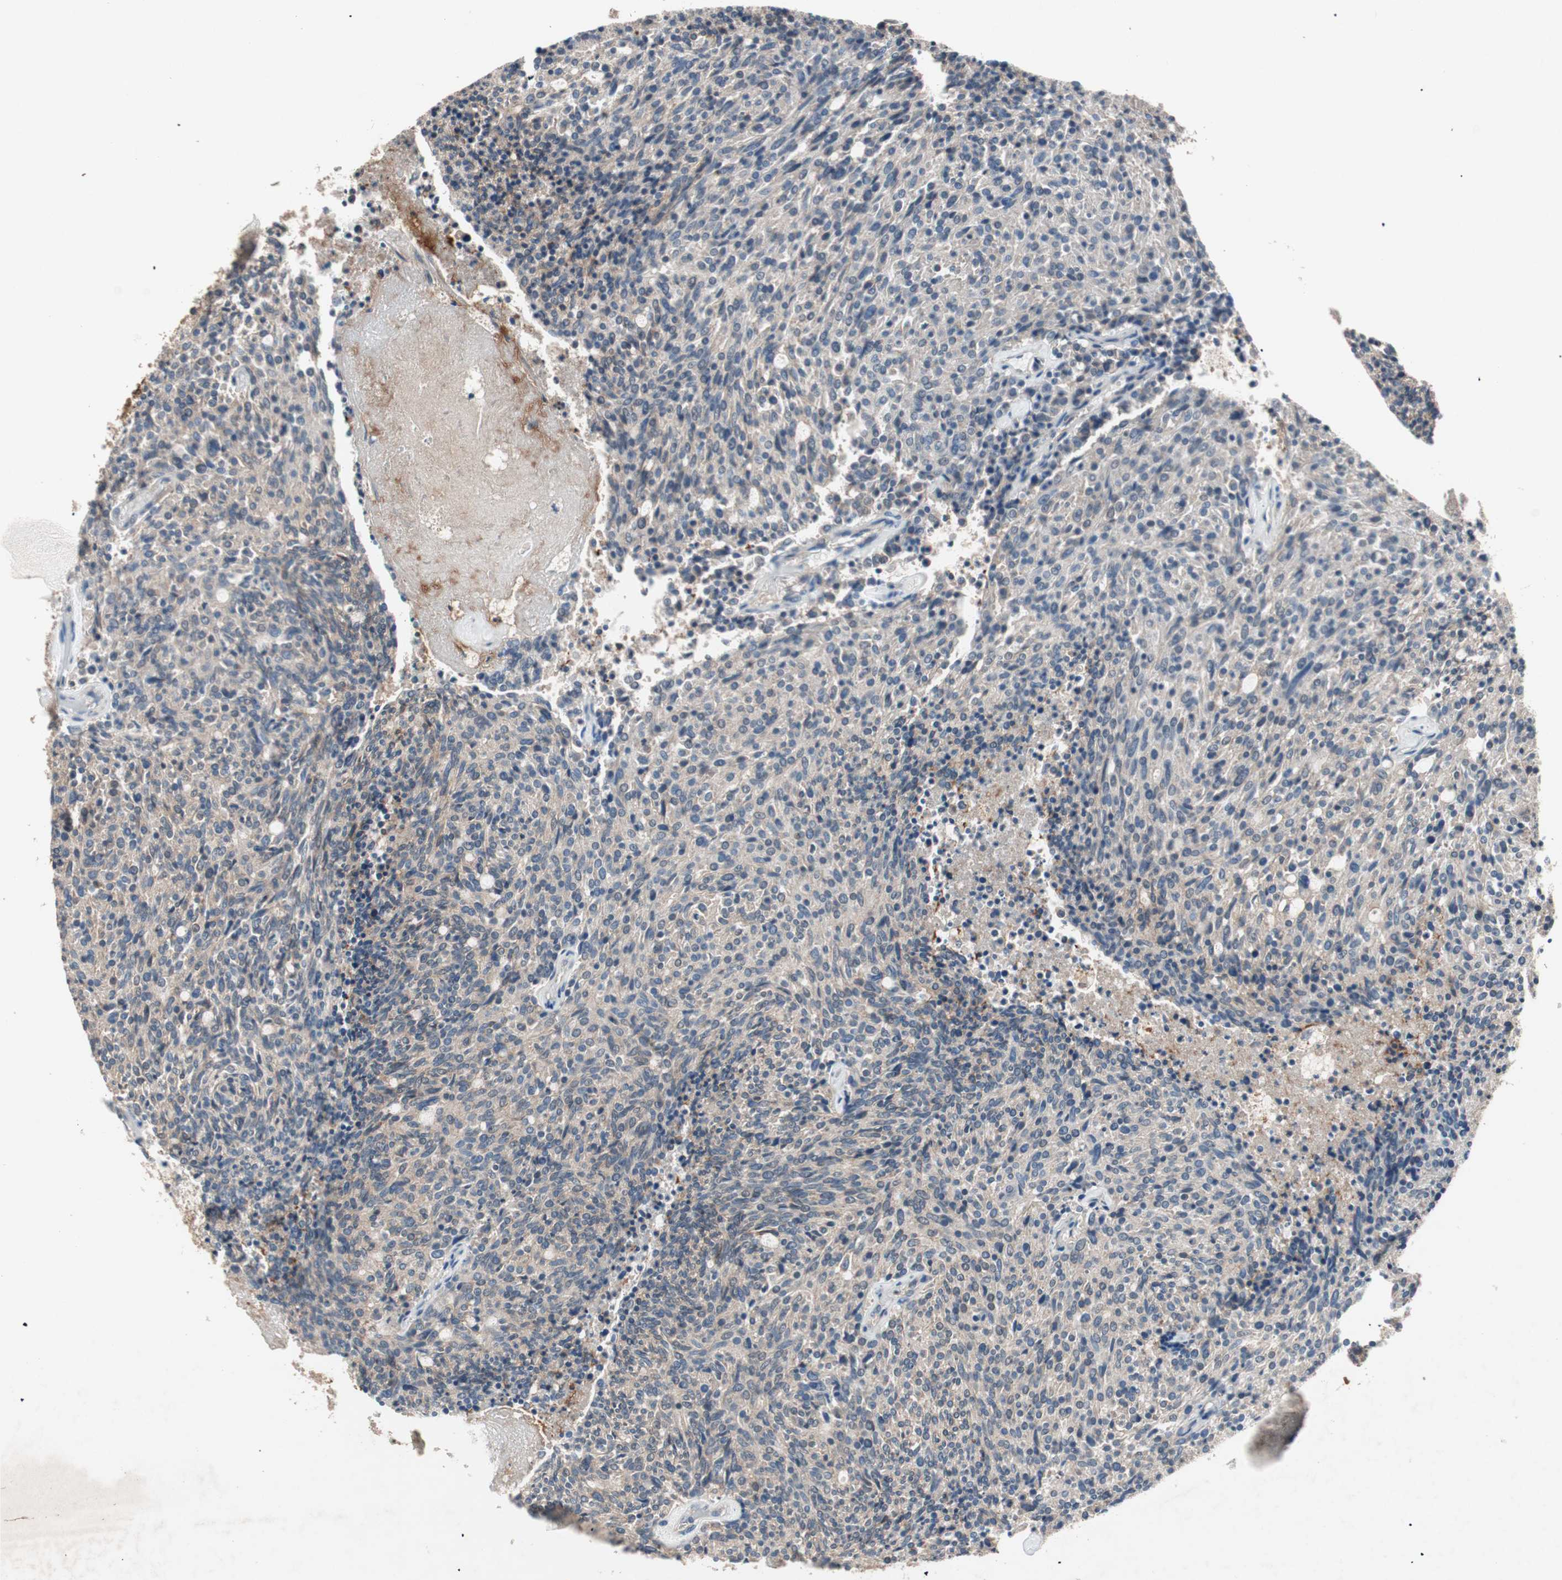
{"staining": {"intensity": "negative", "quantity": "none", "location": "none"}, "tissue": "carcinoid", "cell_type": "Tumor cells", "image_type": "cancer", "snomed": [{"axis": "morphology", "description": "Carcinoid, malignant, NOS"}, {"axis": "topography", "description": "Pancreas"}], "caption": "Carcinoid was stained to show a protein in brown. There is no significant staining in tumor cells.", "gene": "HPN", "patient": {"sex": "female", "age": 54}}